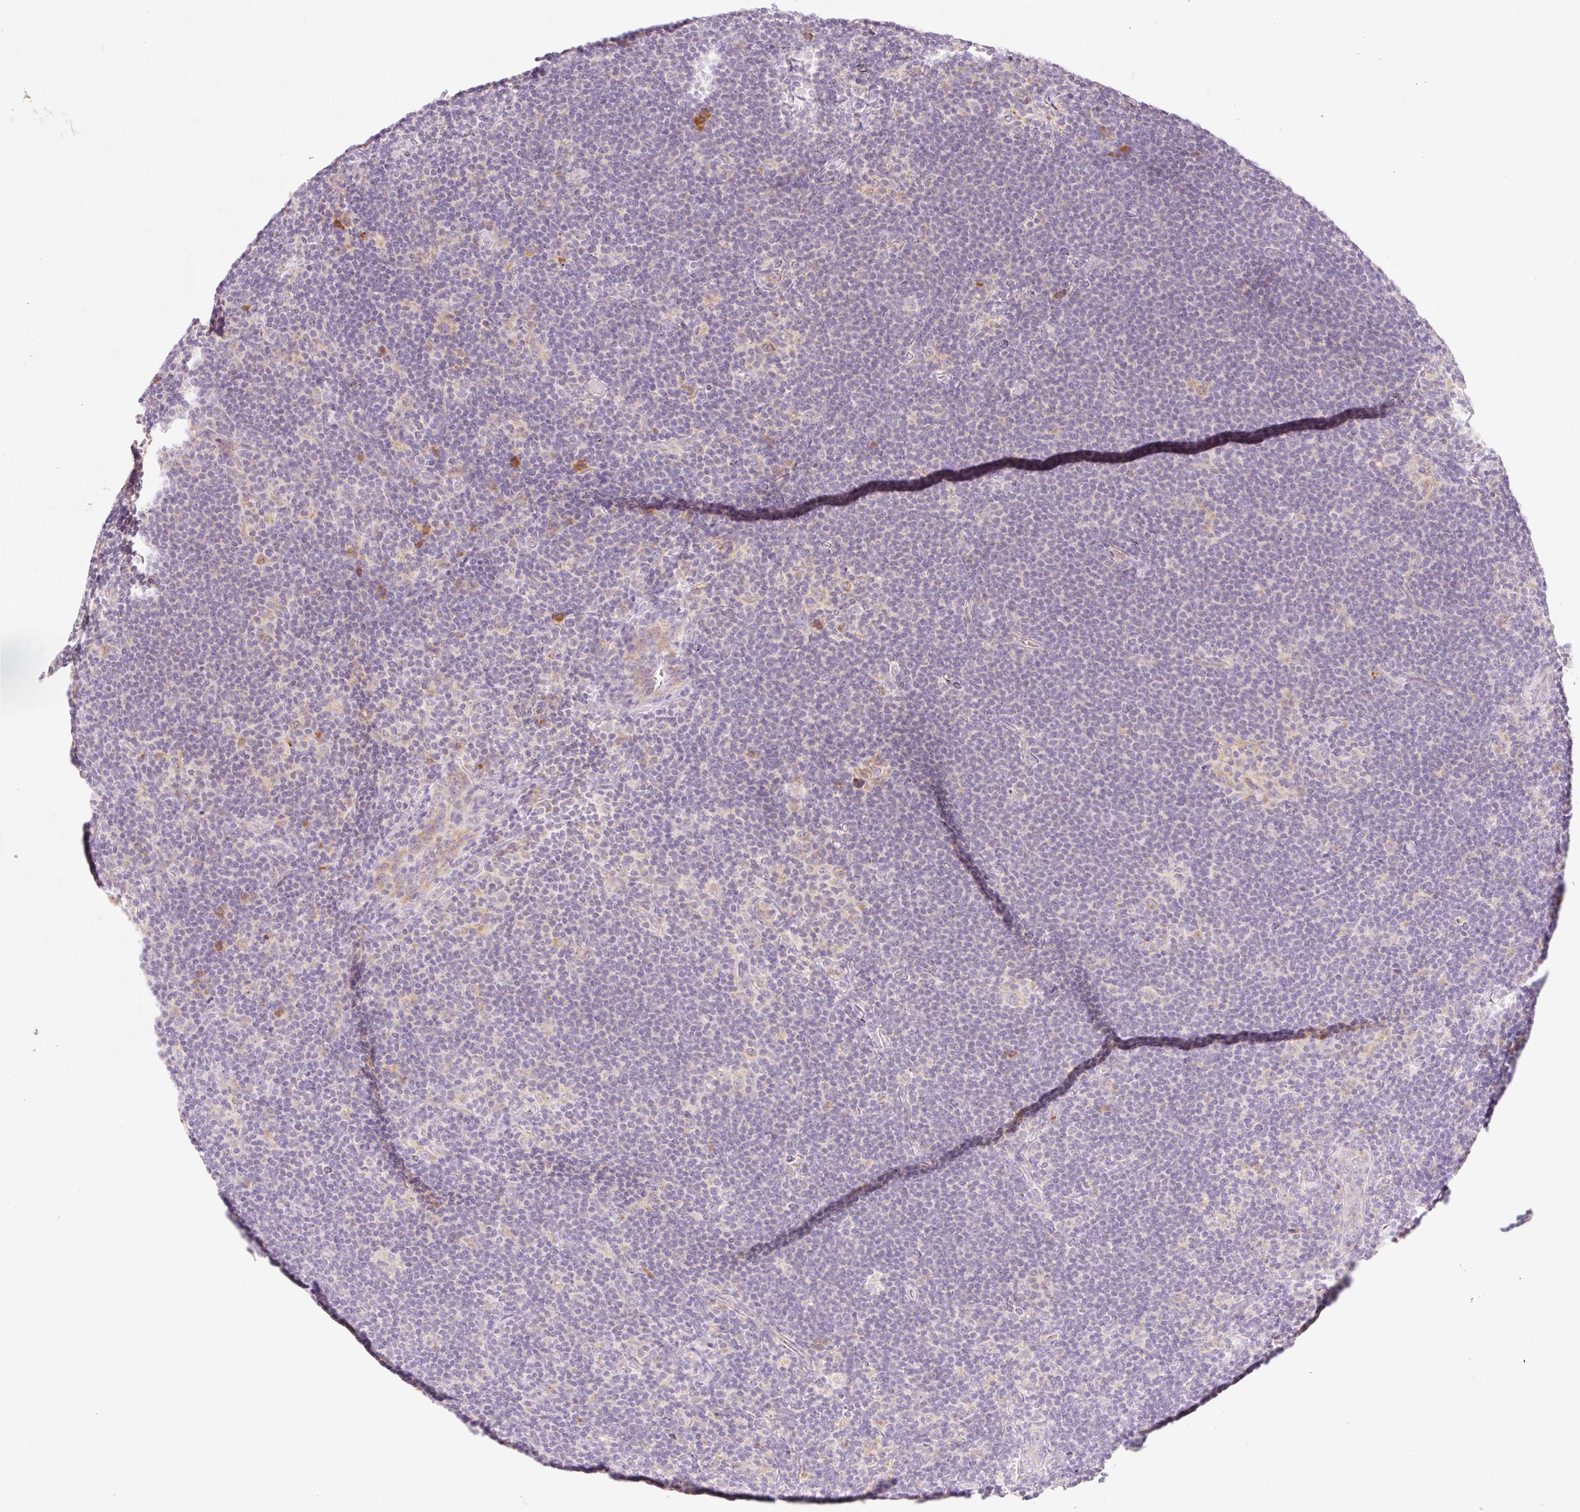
{"staining": {"intensity": "negative", "quantity": "none", "location": "none"}, "tissue": "lymphoma", "cell_type": "Tumor cells", "image_type": "cancer", "snomed": [{"axis": "morphology", "description": "Hodgkin's disease, NOS"}, {"axis": "topography", "description": "Lymph node"}], "caption": "Immunohistochemistry (IHC) photomicrograph of neoplastic tissue: lymphoma stained with DAB (3,3'-diaminobenzidine) displays no significant protein expression in tumor cells.", "gene": "MYO1D", "patient": {"sex": "female", "age": 57}}